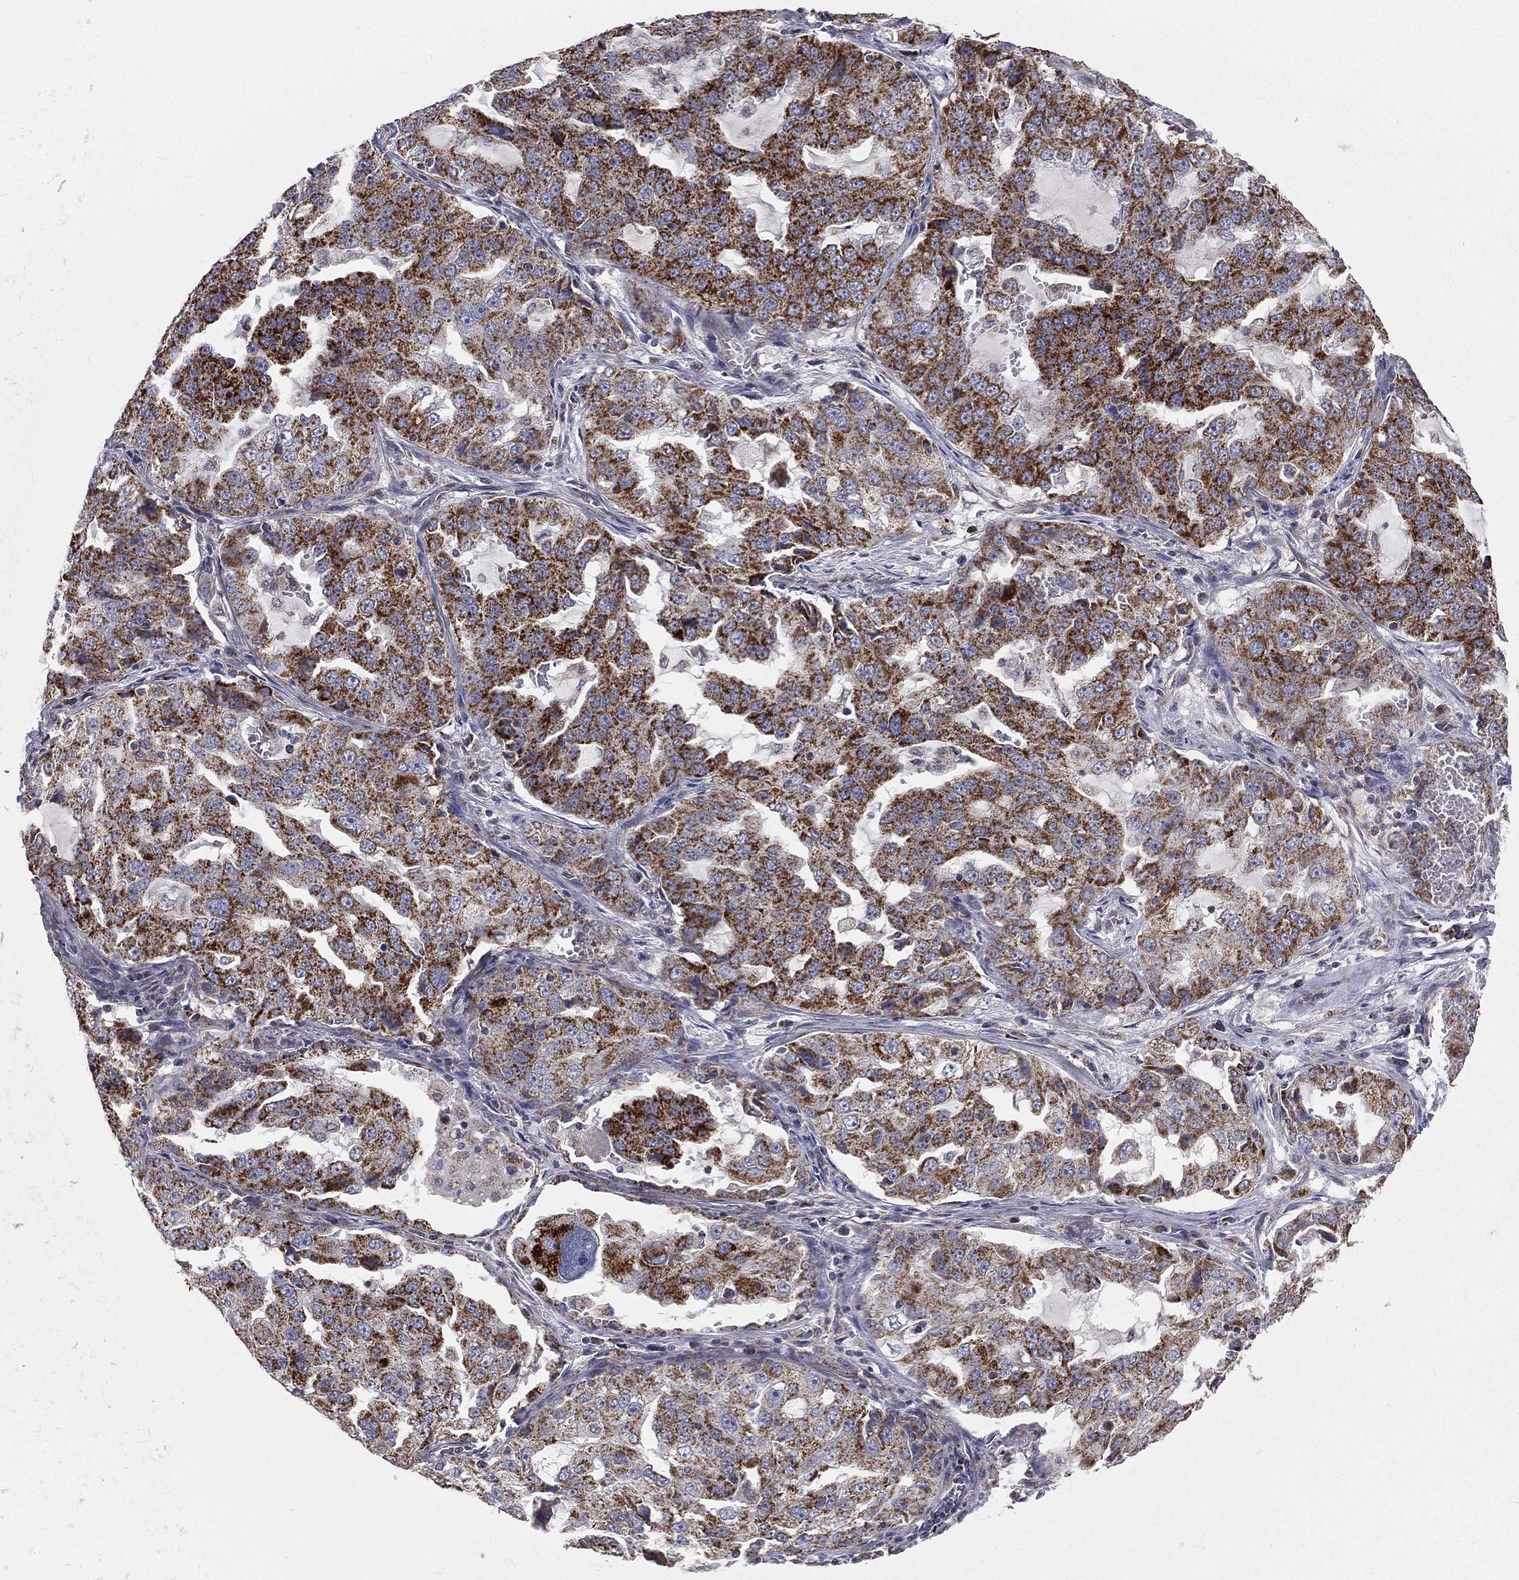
{"staining": {"intensity": "strong", "quantity": ">75%", "location": "cytoplasmic/membranous"}, "tissue": "lung cancer", "cell_type": "Tumor cells", "image_type": "cancer", "snomed": [{"axis": "morphology", "description": "Adenocarcinoma, NOS"}, {"axis": "topography", "description": "Lung"}], "caption": "IHC of human lung adenocarcinoma exhibits high levels of strong cytoplasmic/membranous expression in about >75% of tumor cells.", "gene": "HADH", "patient": {"sex": "female", "age": 61}}